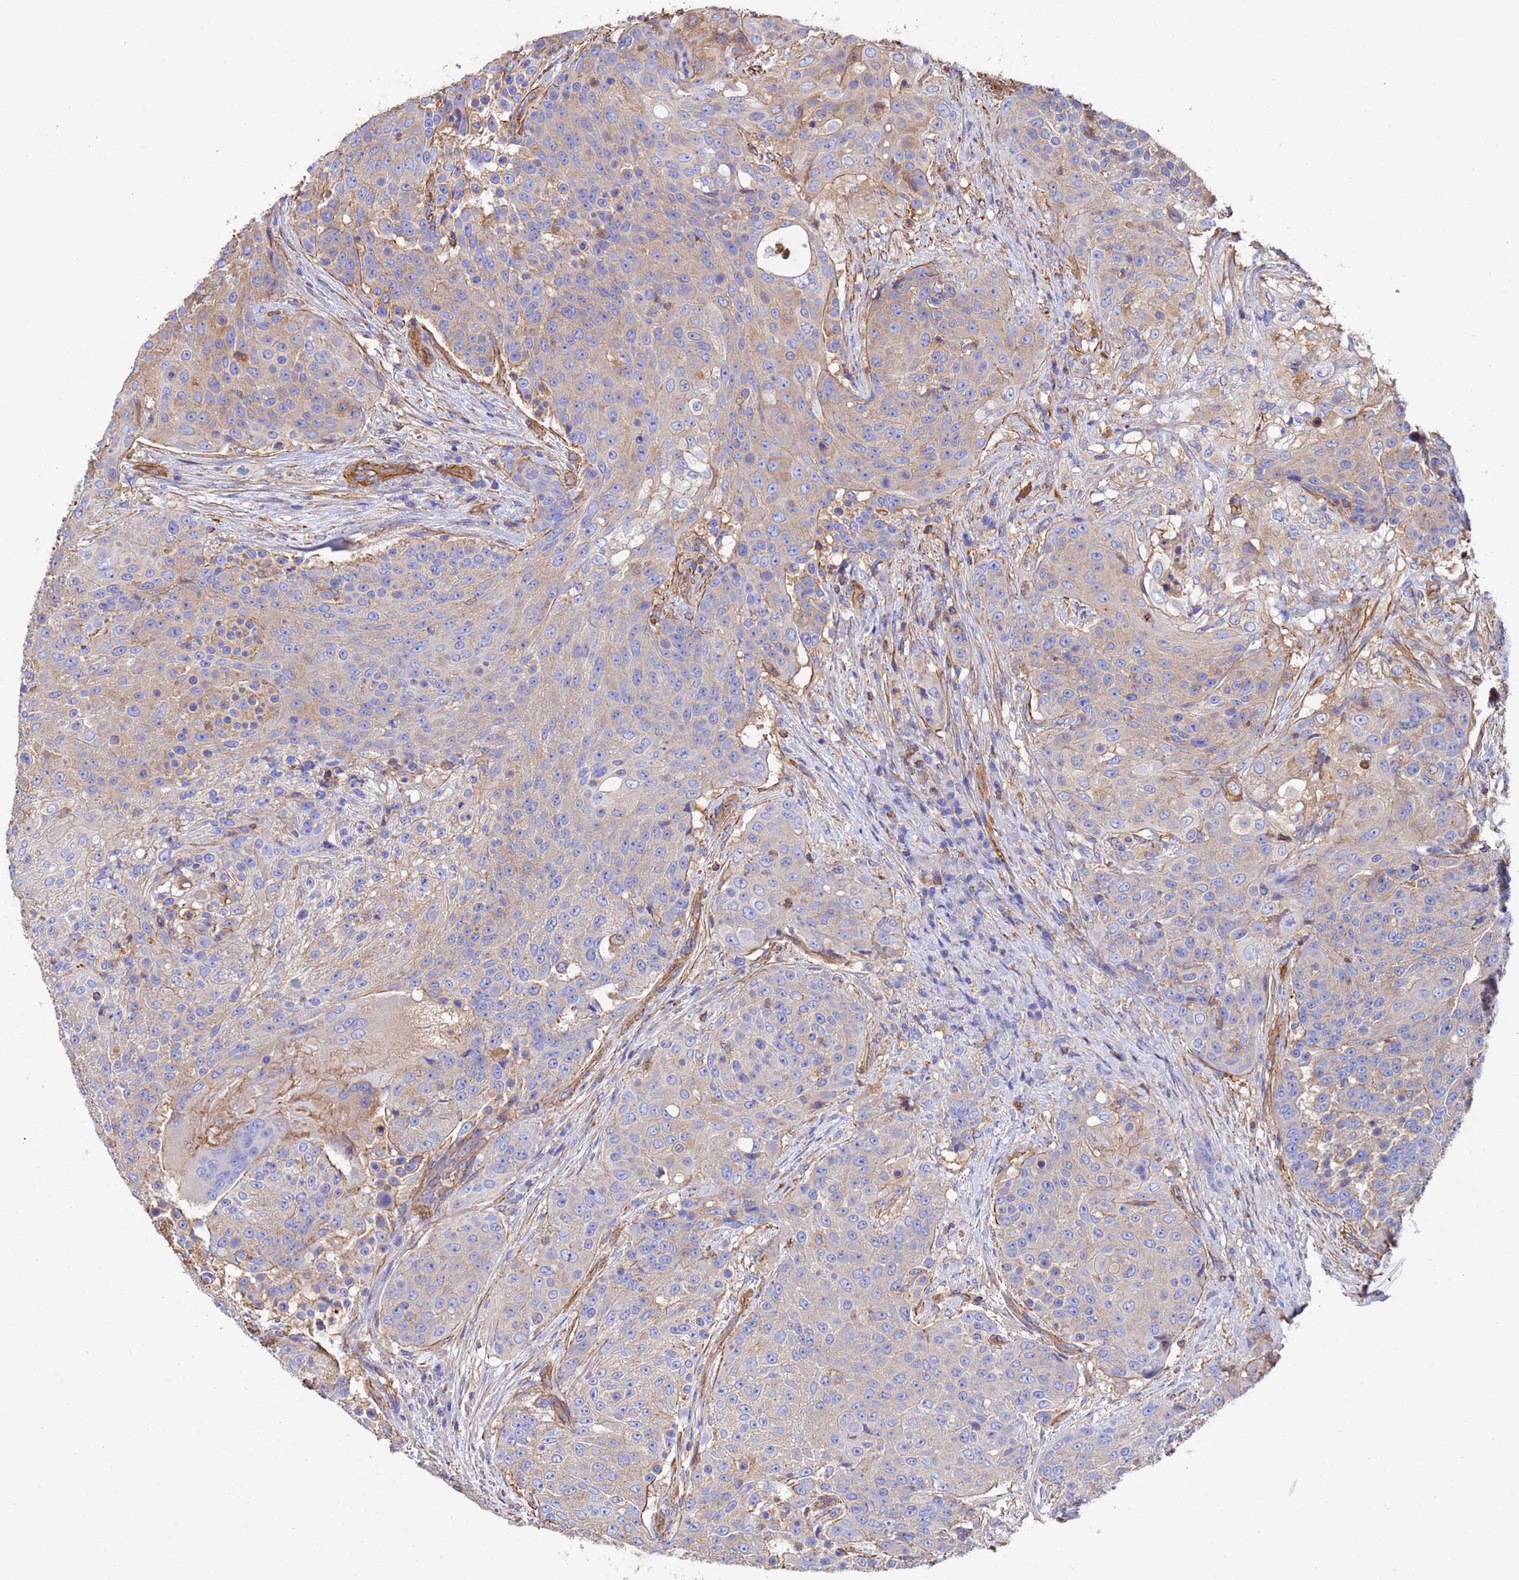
{"staining": {"intensity": "weak", "quantity": "25%-75%", "location": "cytoplasmic/membranous"}, "tissue": "urothelial cancer", "cell_type": "Tumor cells", "image_type": "cancer", "snomed": [{"axis": "morphology", "description": "Urothelial carcinoma, High grade"}, {"axis": "topography", "description": "Urinary bladder"}], "caption": "High-grade urothelial carcinoma tissue exhibits weak cytoplasmic/membranous positivity in approximately 25%-75% of tumor cells, visualized by immunohistochemistry.", "gene": "MYL12A", "patient": {"sex": "female", "age": 63}}